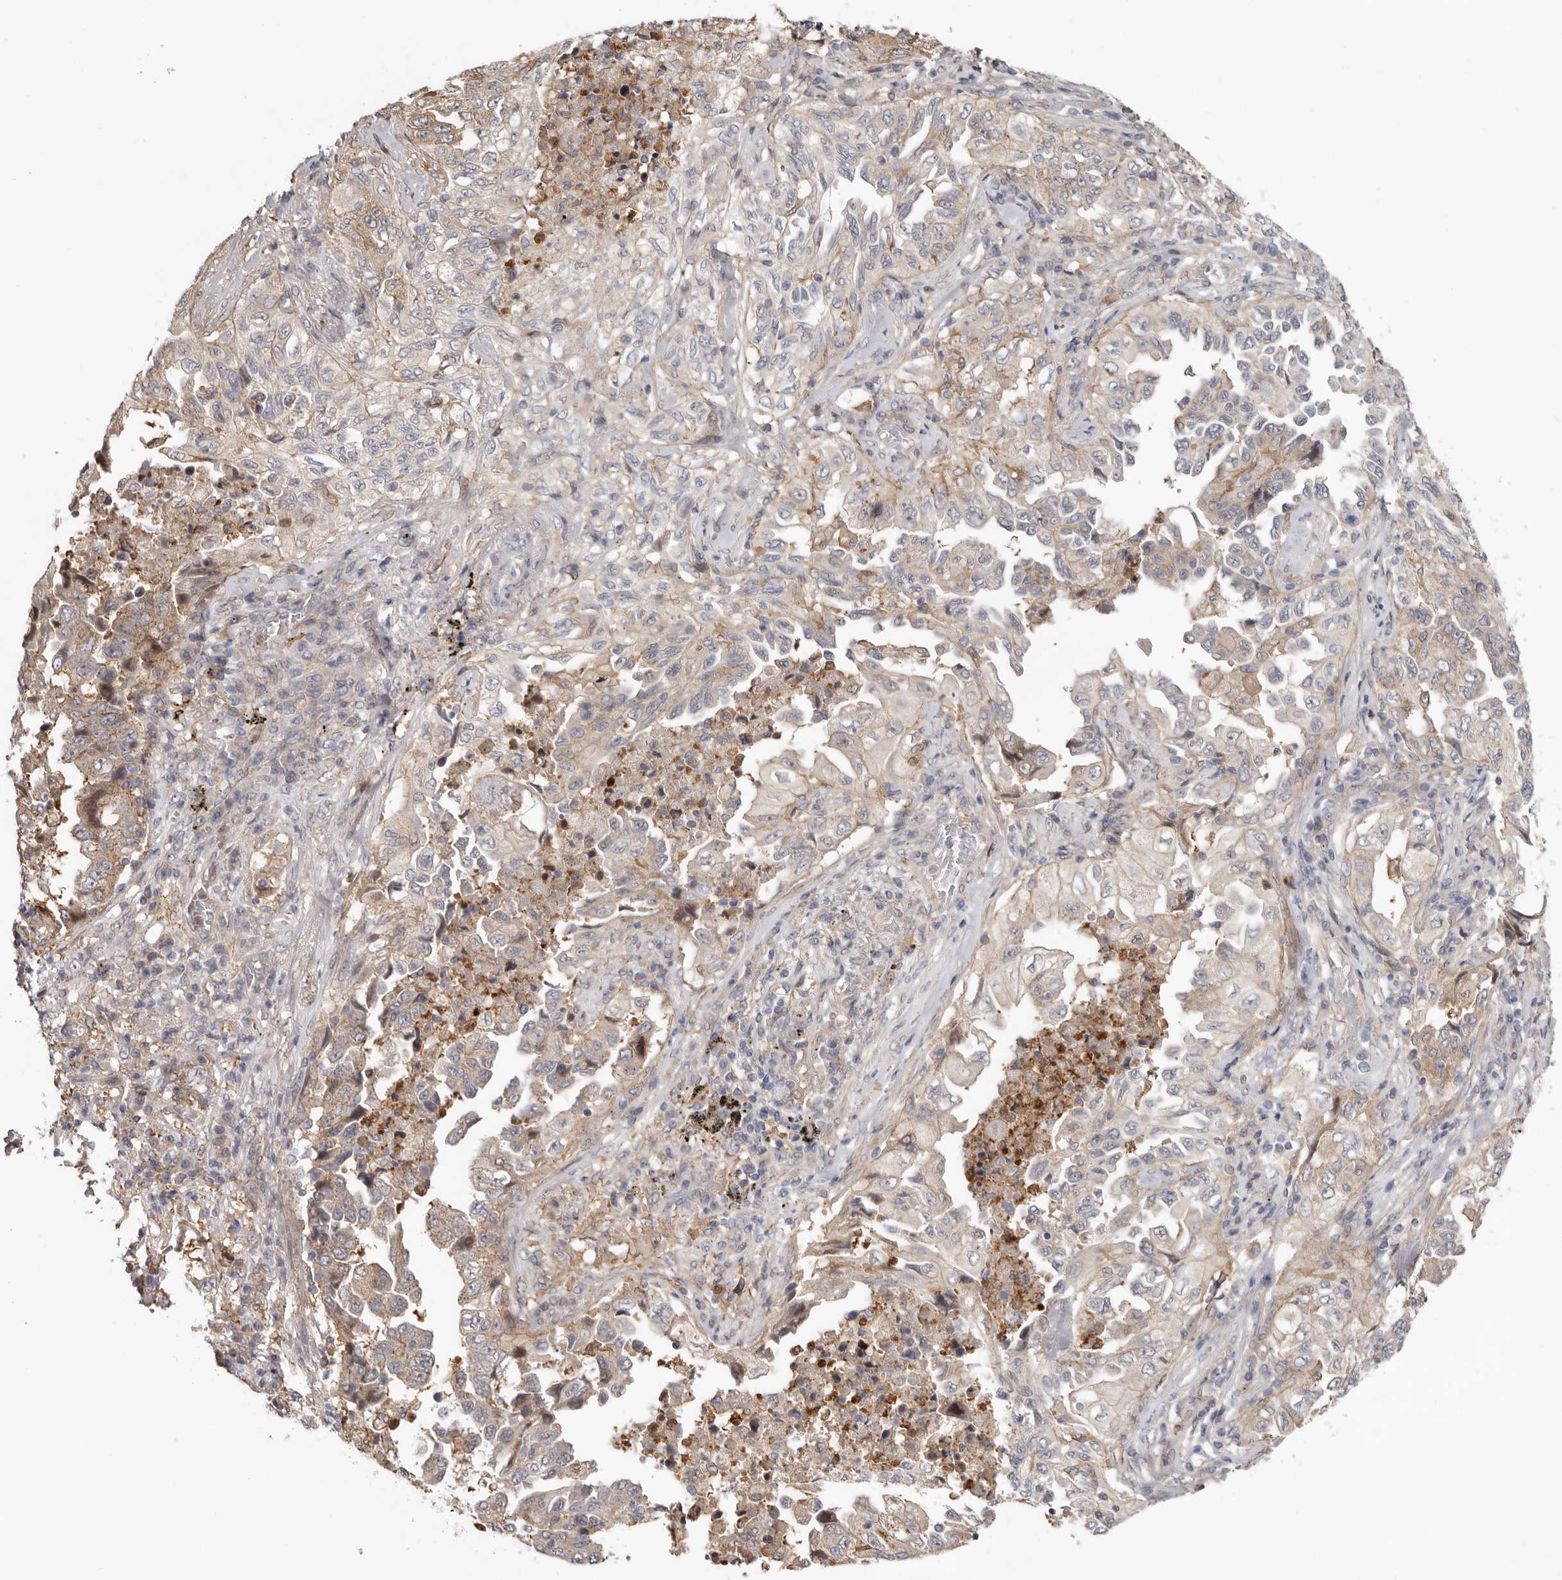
{"staining": {"intensity": "weak", "quantity": "<25%", "location": "cytoplasmic/membranous"}, "tissue": "lung cancer", "cell_type": "Tumor cells", "image_type": "cancer", "snomed": [{"axis": "morphology", "description": "Adenocarcinoma, NOS"}, {"axis": "topography", "description": "Lung"}], "caption": "This image is of lung cancer (adenocarcinoma) stained with immunohistochemistry to label a protein in brown with the nuclei are counter-stained blue. There is no positivity in tumor cells.", "gene": "MSRB2", "patient": {"sex": "female", "age": 51}}